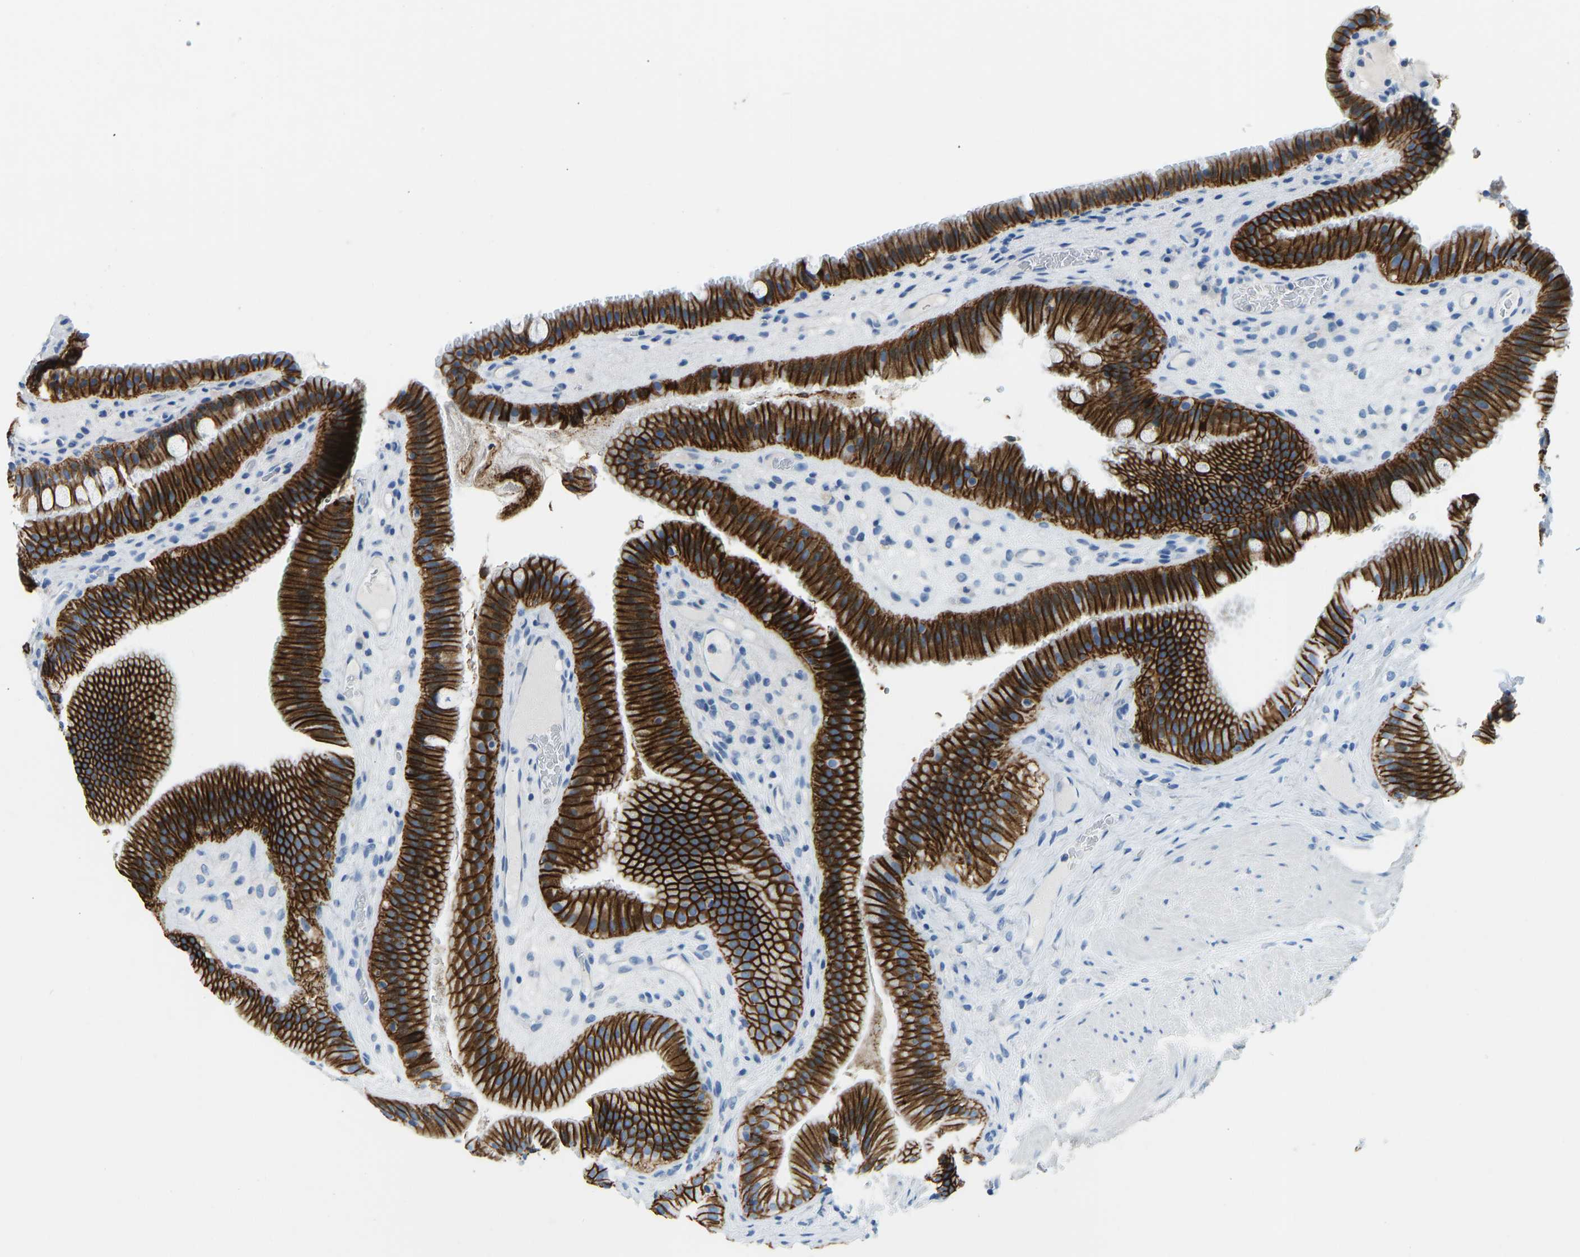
{"staining": {"intensity": "strong", "quantity": ">75%", "location": "cytoplasmic/membranous"}, "tissue": "gallbladder", "cell_type": "Glandular cells", "image_type": "normal", "snomed": [{"axis": "morphology", "description": "Normal tissue, NOS"}, {"axis": "topography", "description": "Gallbladder"}], "caption": "Glandular cells demonstrate high levels of strong cytoplasmic/membranous positivity in approximately >75% of cells in unremarkable gallbladder. The protein of interest is stained brown, and the nuclei are stained in blue (DAB (3,3'-diaminobenzidine) IHC with brightfield microscopy, high magnification).", "gene": "ATP1A1", "patient": {"sex": "male", "age": 49}}